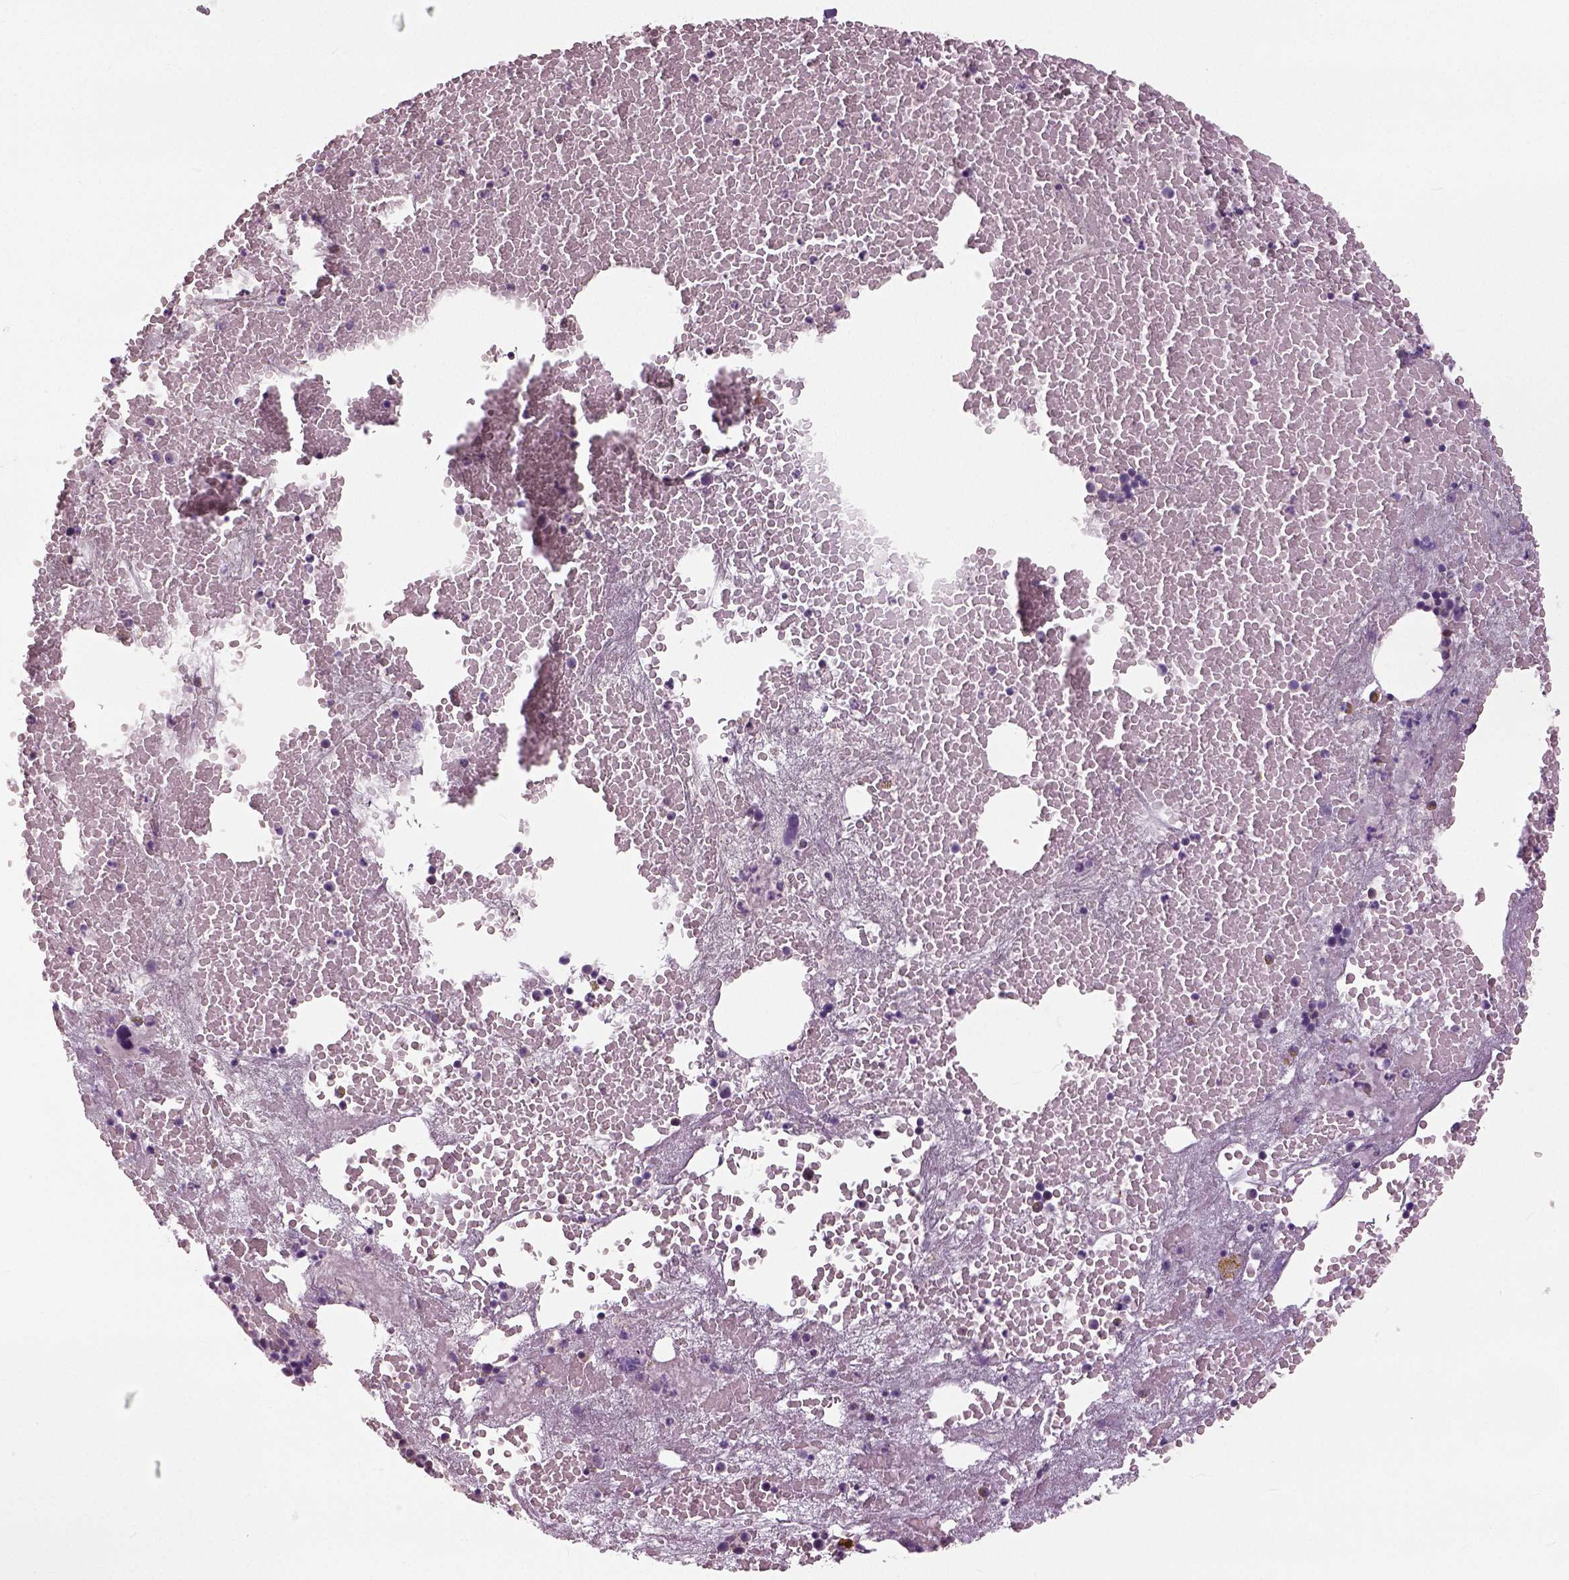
{"staining": {"intensity": "negative", "quantity": "none", "location": "none"}, "tissue": "bone marrow", "cell_type": "Hematopoietic cells", "image_type": "normal", "snomed": [{"axis": "morphology", "description": "Normal tissue, NOS"}, {"axis": "topography", "description": "Bone marrow"}], "caption": "Immunohistochemistry micrograph of unremarkable bone marrow stained for a protein (brown), which displays no staining in hematopoietic cells.", "gene": "NECAB1", "patient": {"sex": "male", "age": 81}}